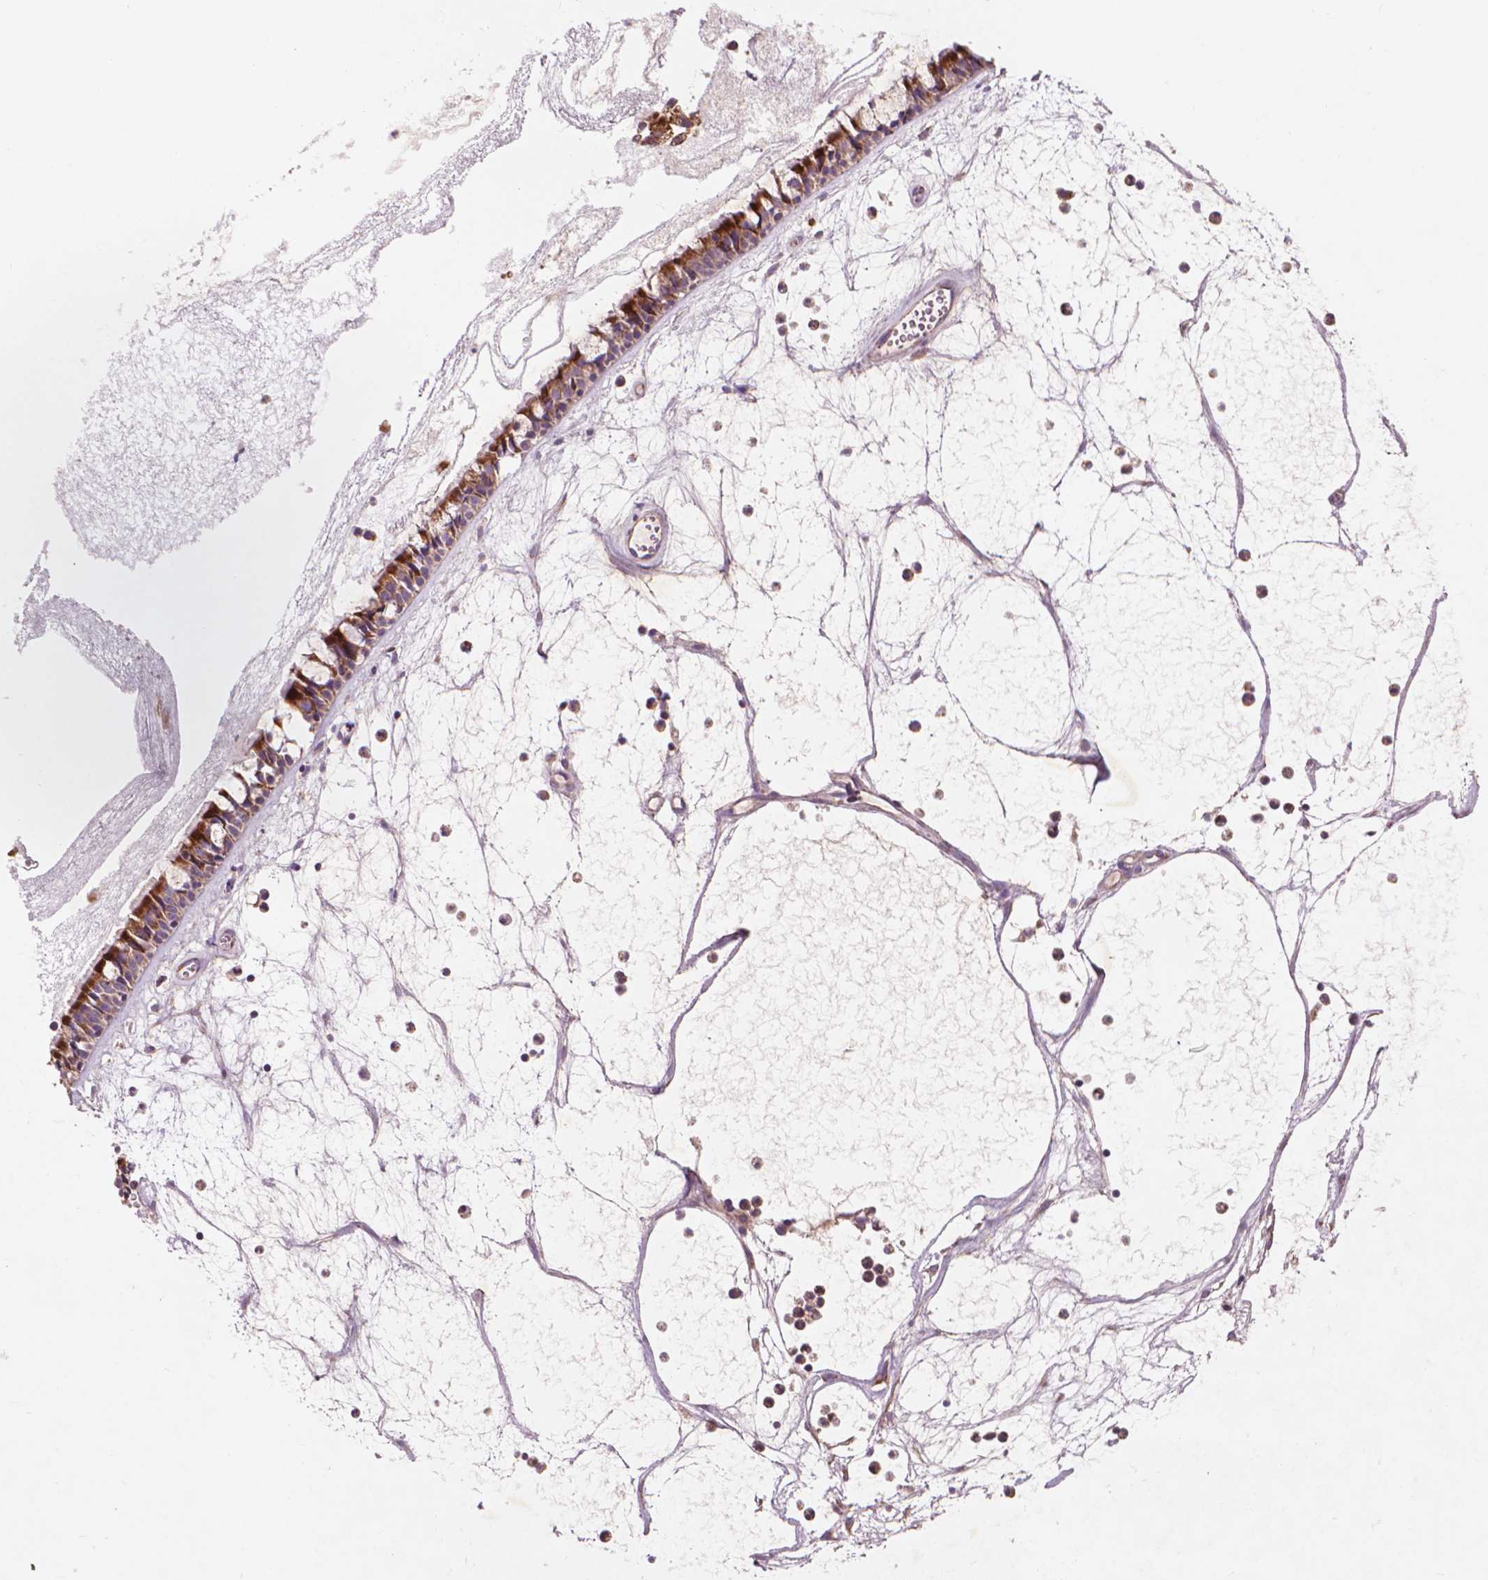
{"staining": {"intensity": "moderate", "quantity": ">75%", "location": "cytoplasmic/membranous"}, "tissue": "nasopharynx", "cell_type": "Respiratory epithelial cells", "image_type": "normal", "snomed": [{"axis": "morphology", "description": "Normal tissue, NOS"}, {"axis": "topography", "description": "Nasopharynx"}], "caption": "Immunohistochemical staining of unremarkable nasopharynx reveals >75% levels of moderate cytoplasmic/membranous protein staining in approximately >75% of respiratory epithelial cells.", "gene": "NLRX1", "patient": {"sex": "male", "age": 31}}